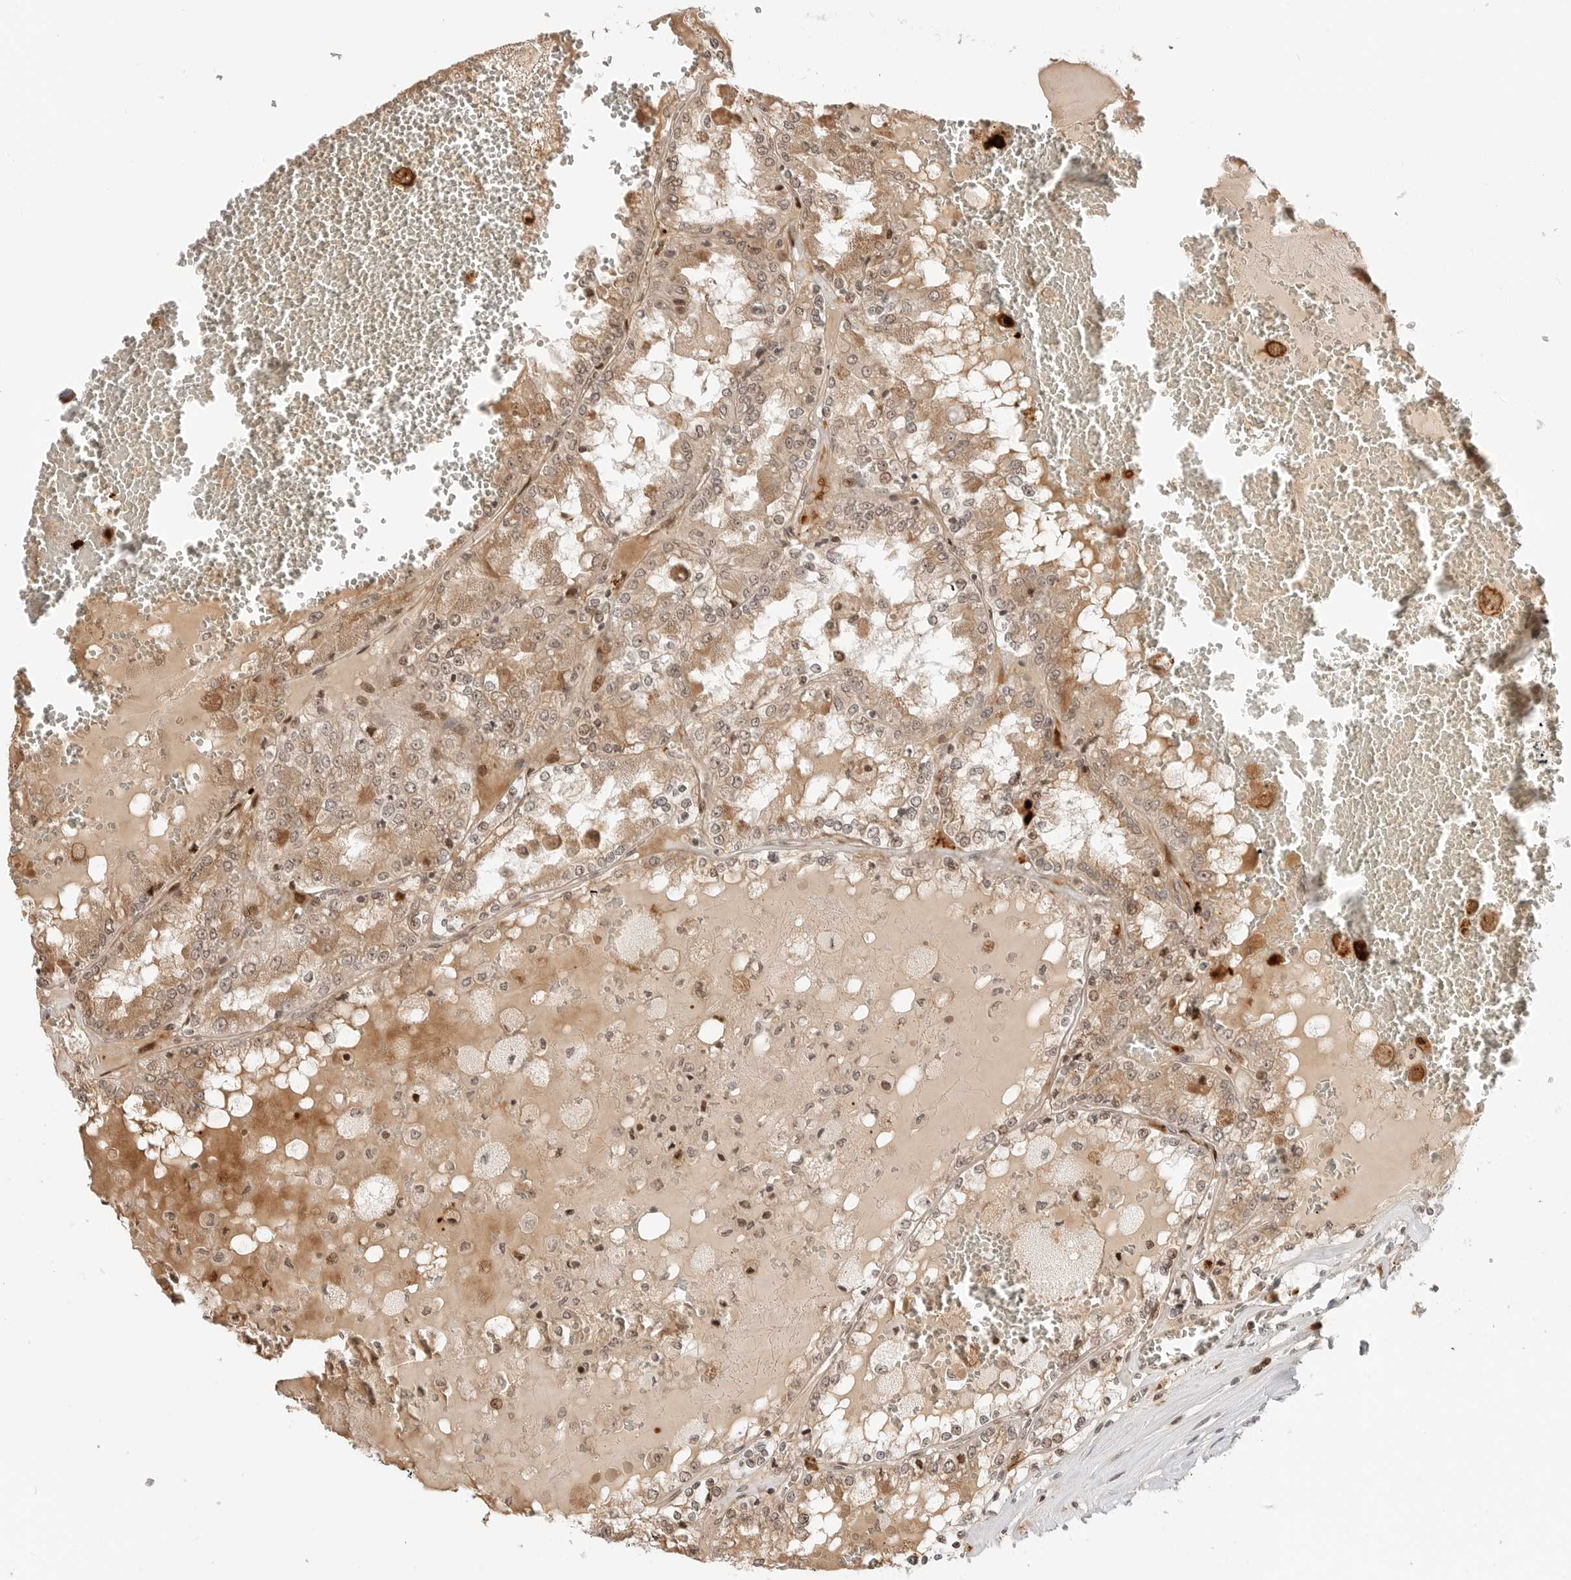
{"staining": {"intensity": "weak", "quantity": ">75%", "location": "cytoplasmic/membranous,nuclear"}, "tissue": "renal cancer", "cell_type": "Tumor cells", "image_type": "cancer", "snomed": [{"axis": "morphology", "description": "Adenocarcinoma, NOS"}, {"axis": "topography", "description": "Kidney"}], "caption": "This is a histology image of immunohistochemistry staining of renal cancer, which shows weak expression in the cytoplasmic/membranous and nuclear of tumor cells.", "gene": "GEM", "patient": {"sex": "female", "age": 56}}